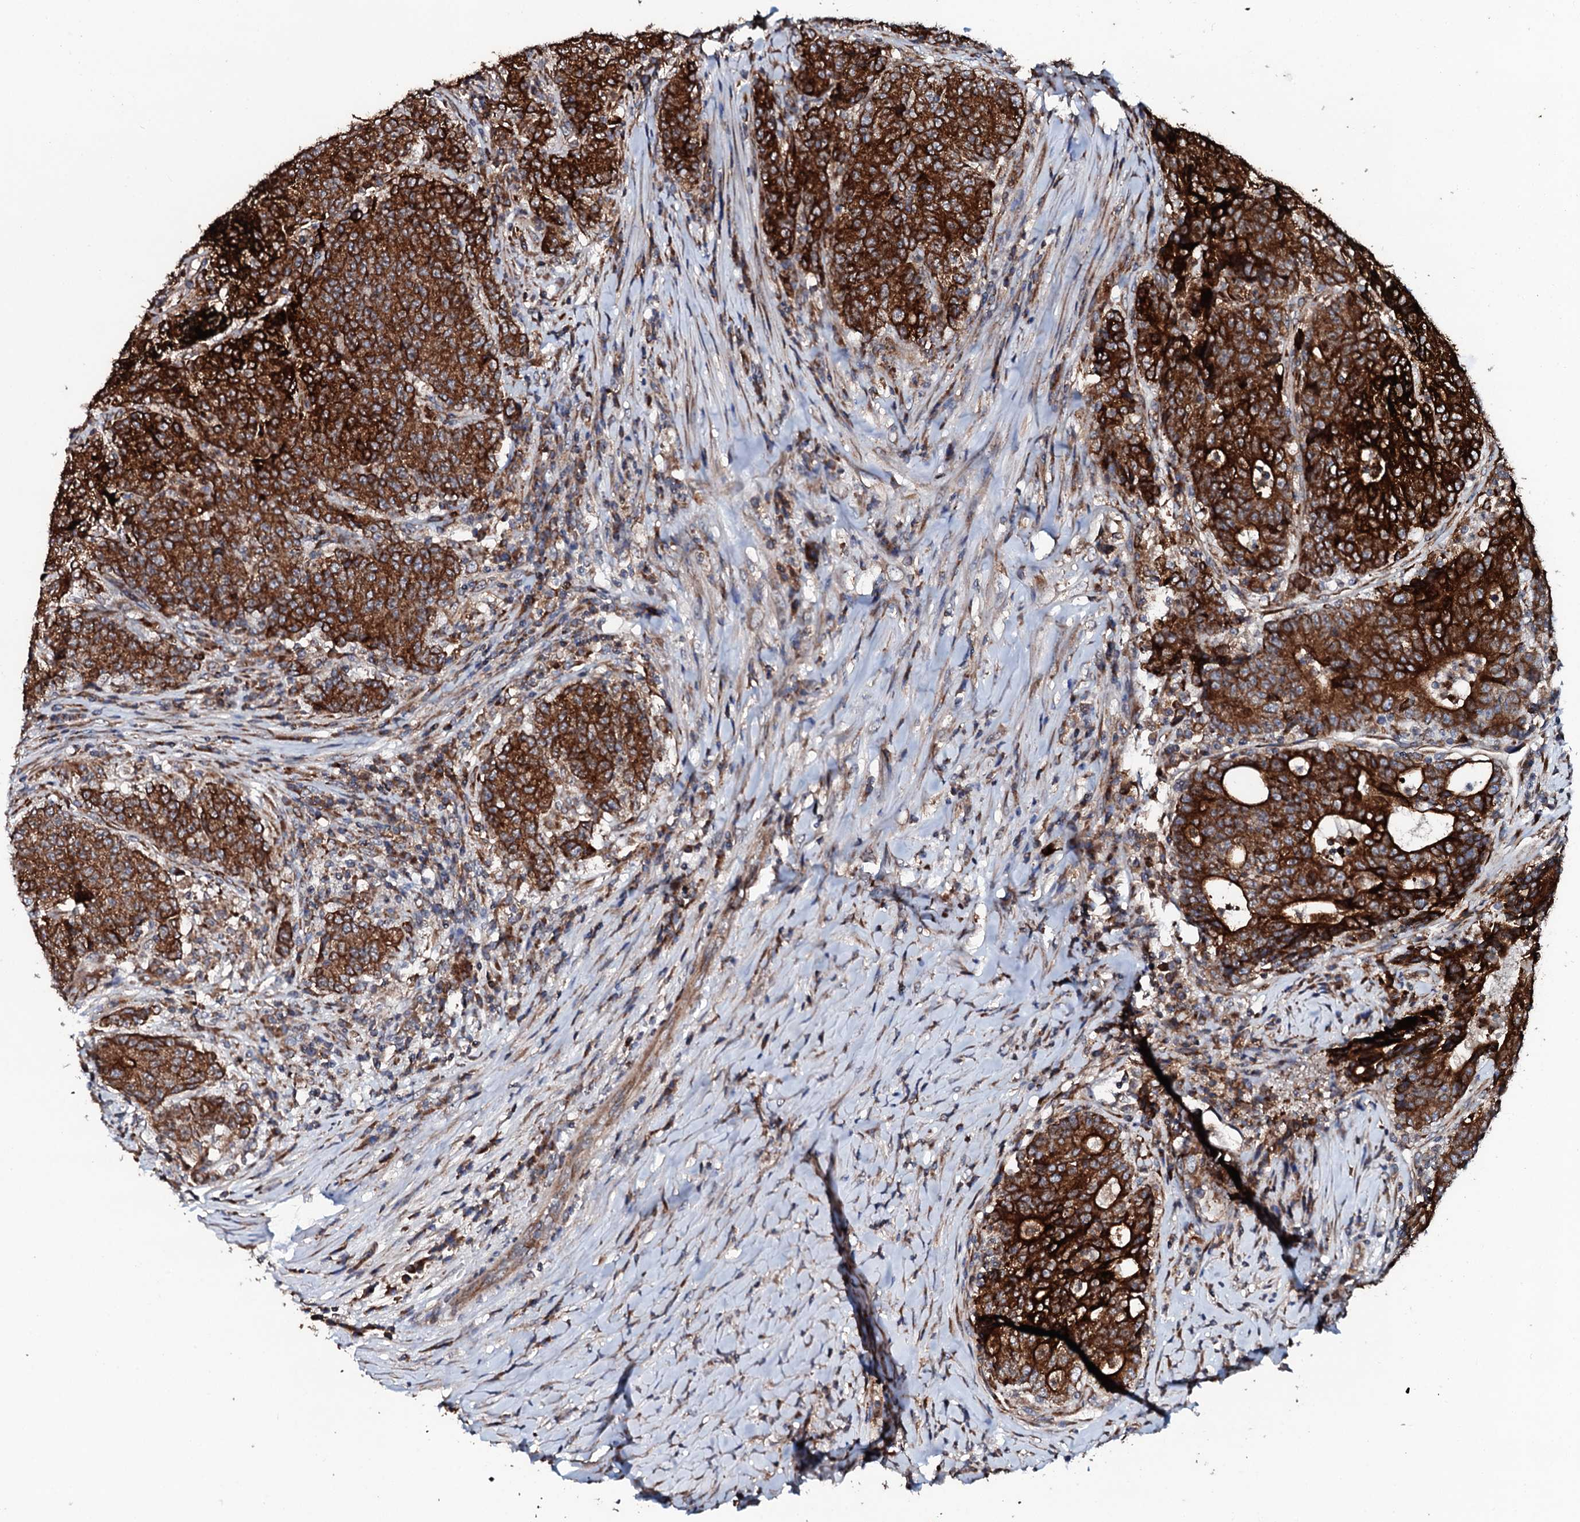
{"staining": {"intensity": "strong", "quantity": ">75%", "location": "cytoplasmic/membranous"}, "tissue": "colorectal cancer", "cell_type": "Tumor cells", "image_type": "cancer", "snomed": [{"axis": "morphology", "description": "Adenocarcinoma, NOS"}, {"axis": "topography", "description": "Colon"}], "caption": "DAB immunohistochemical staining of human colorectal adenocarcinoma exhibits strong cytoplasmic/membranous protein positivity in approximately >75% of tumor cells. The protein is stained brown, and the nuclei are stained in blue (DAB IHC with brightfield microscopy, high magnification).", "gene": "SDHAF2", "patient": {"sex": "female", "age": 75}}